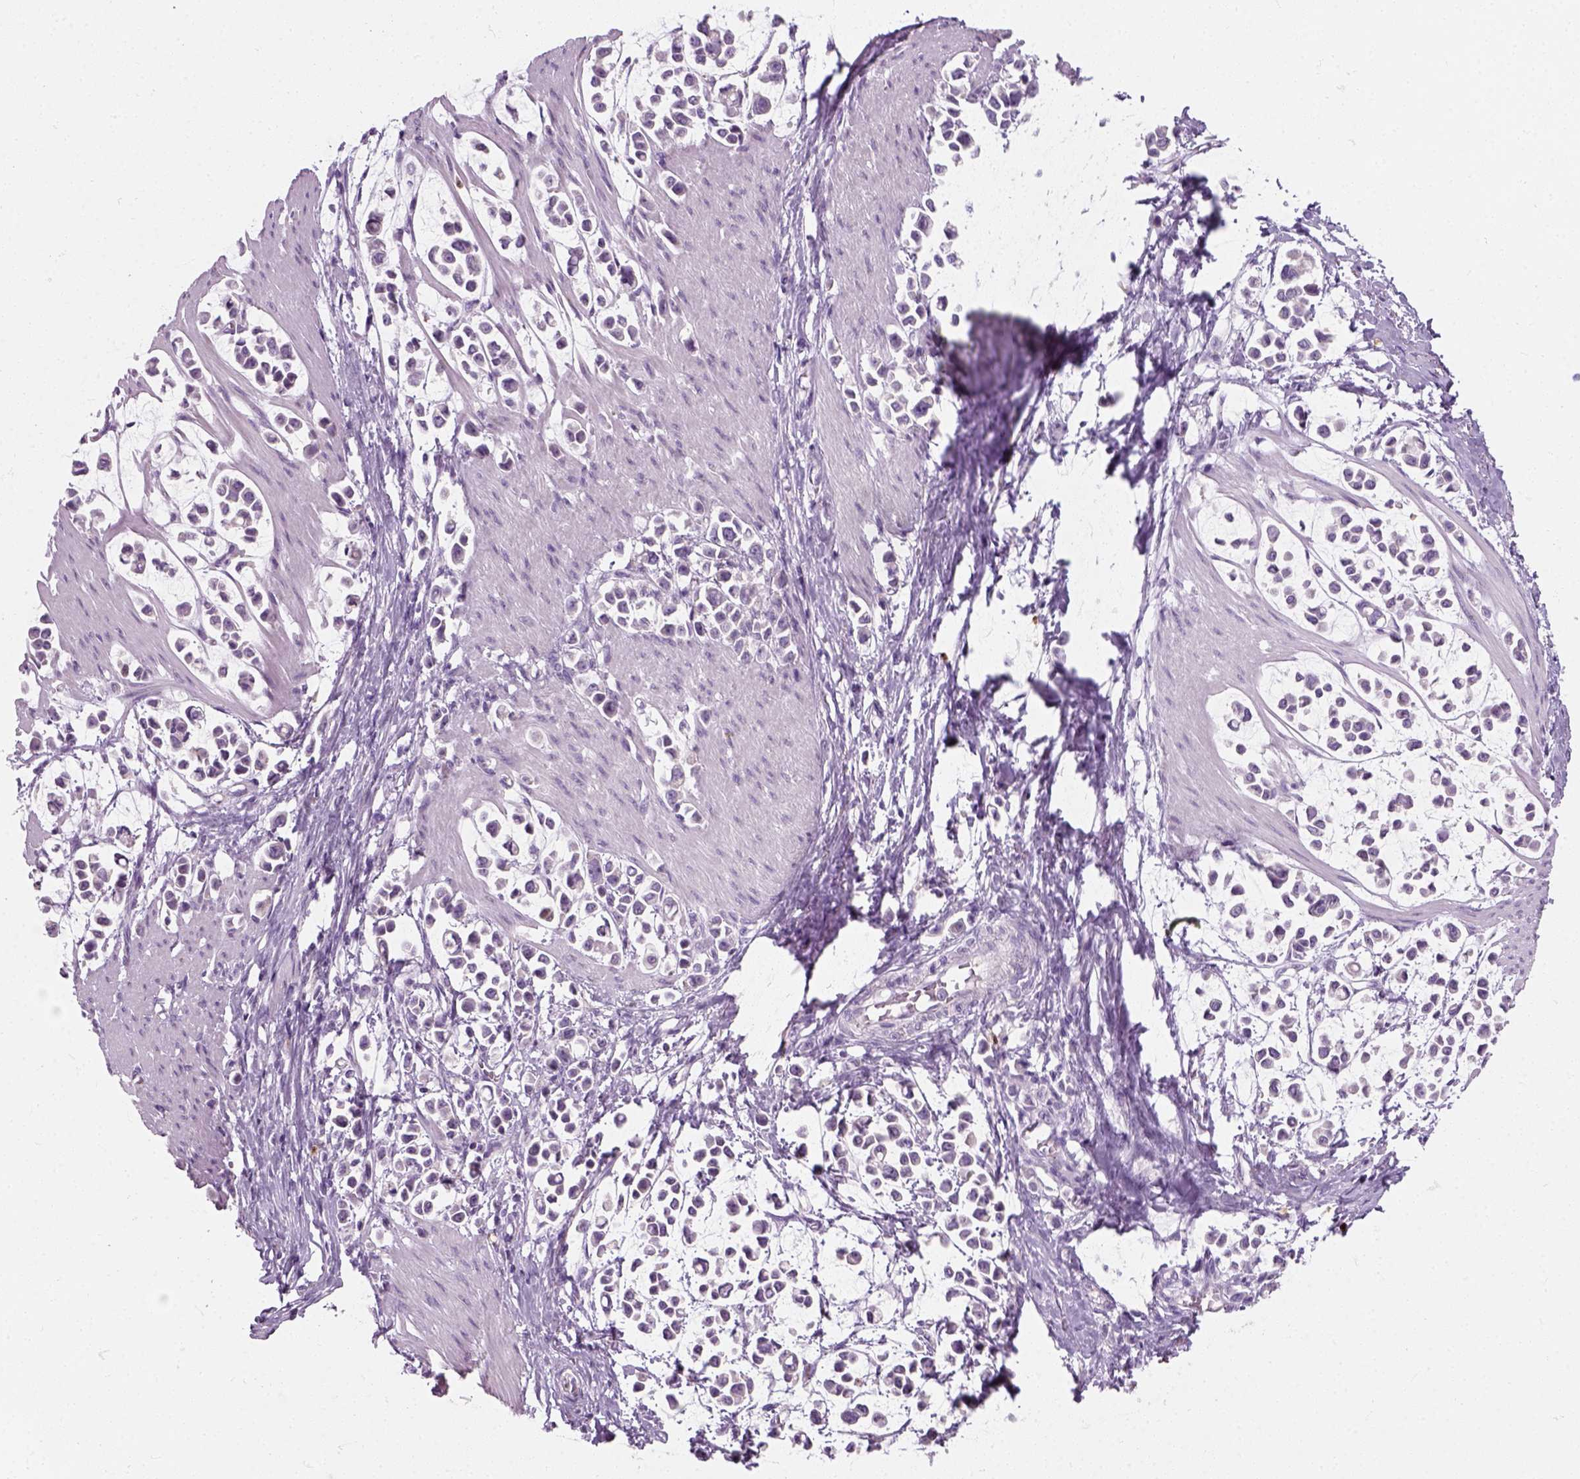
{"staining": {"intensity": "negative", "quantity": "none", "location": "none"}, "tissue": "stomach cancer", "cell_type": "Tumor cells", "image_type": "cancer", "snomed": [{"axis": "morphology", "description": "Adenocarcinoma, NOS"}, {"axis": "topography", "description": "Stomach"}], "caption": "The micrograph exhibits no significant expression in tumor cells of stomach cancer (adenocarcinoma).", "gene": "IL4", "patient": {"sex": "male", "age": 82}}